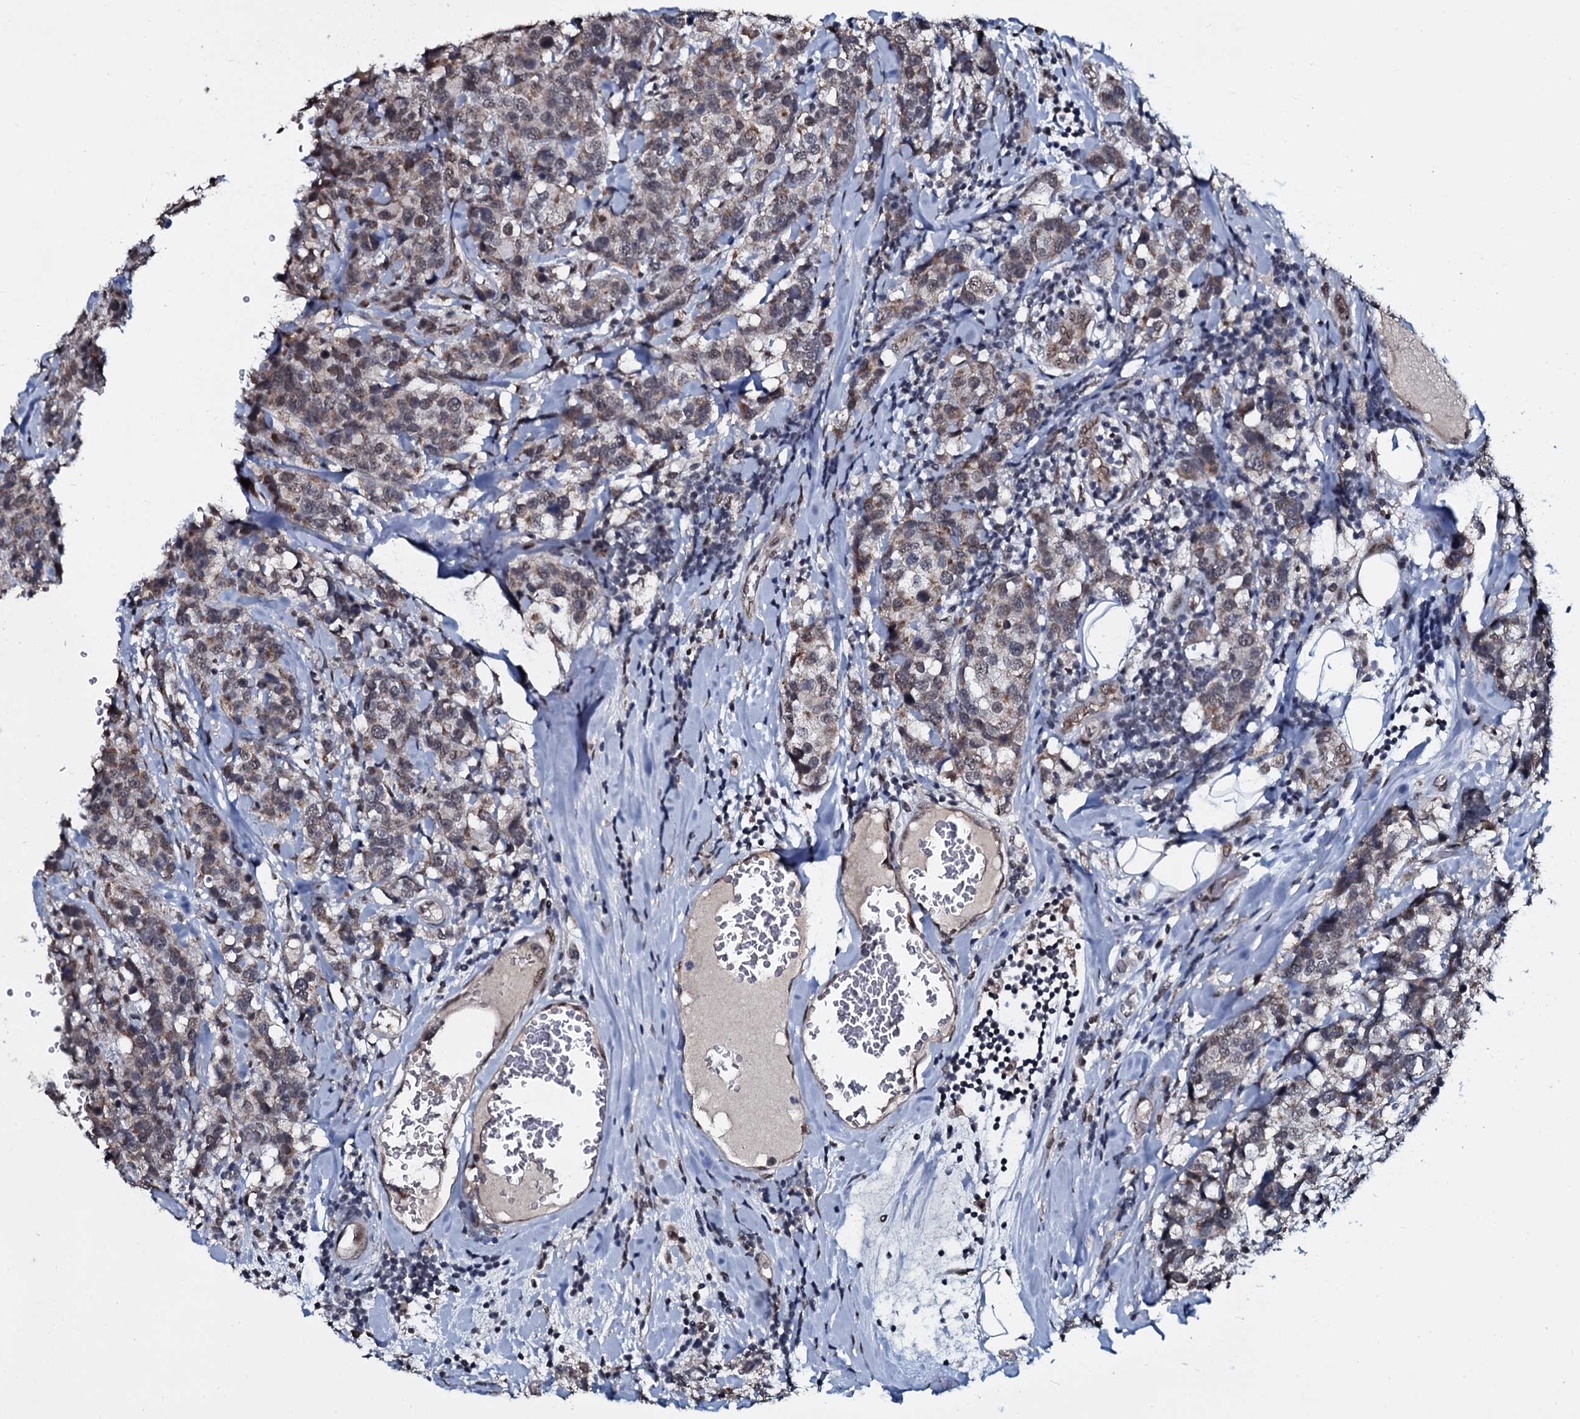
{"staining": {"intensity": "weak", "quantity": "25%-75%", "location": "nuclear"}, "tissue": "breast cancer", "cell_type": "Tumor cells", "image_type": "cancer", "snomed": [{"axis": "morphology", "description": "Lobular carcinoma"}, {"axis": "topography", "description": "Breast"}], "caption": "Tumor cells show low levels of weak nuclear expression in approximately 25%-75% of cells in human breast lobular carcinoma. The staining is performed using DAB brown chromogen to label protein expression. The nuclei are counter-stained blue using hematoxylin.", "gene": "SH2D4B", "patient": {"sex": "female", "age": 59}}